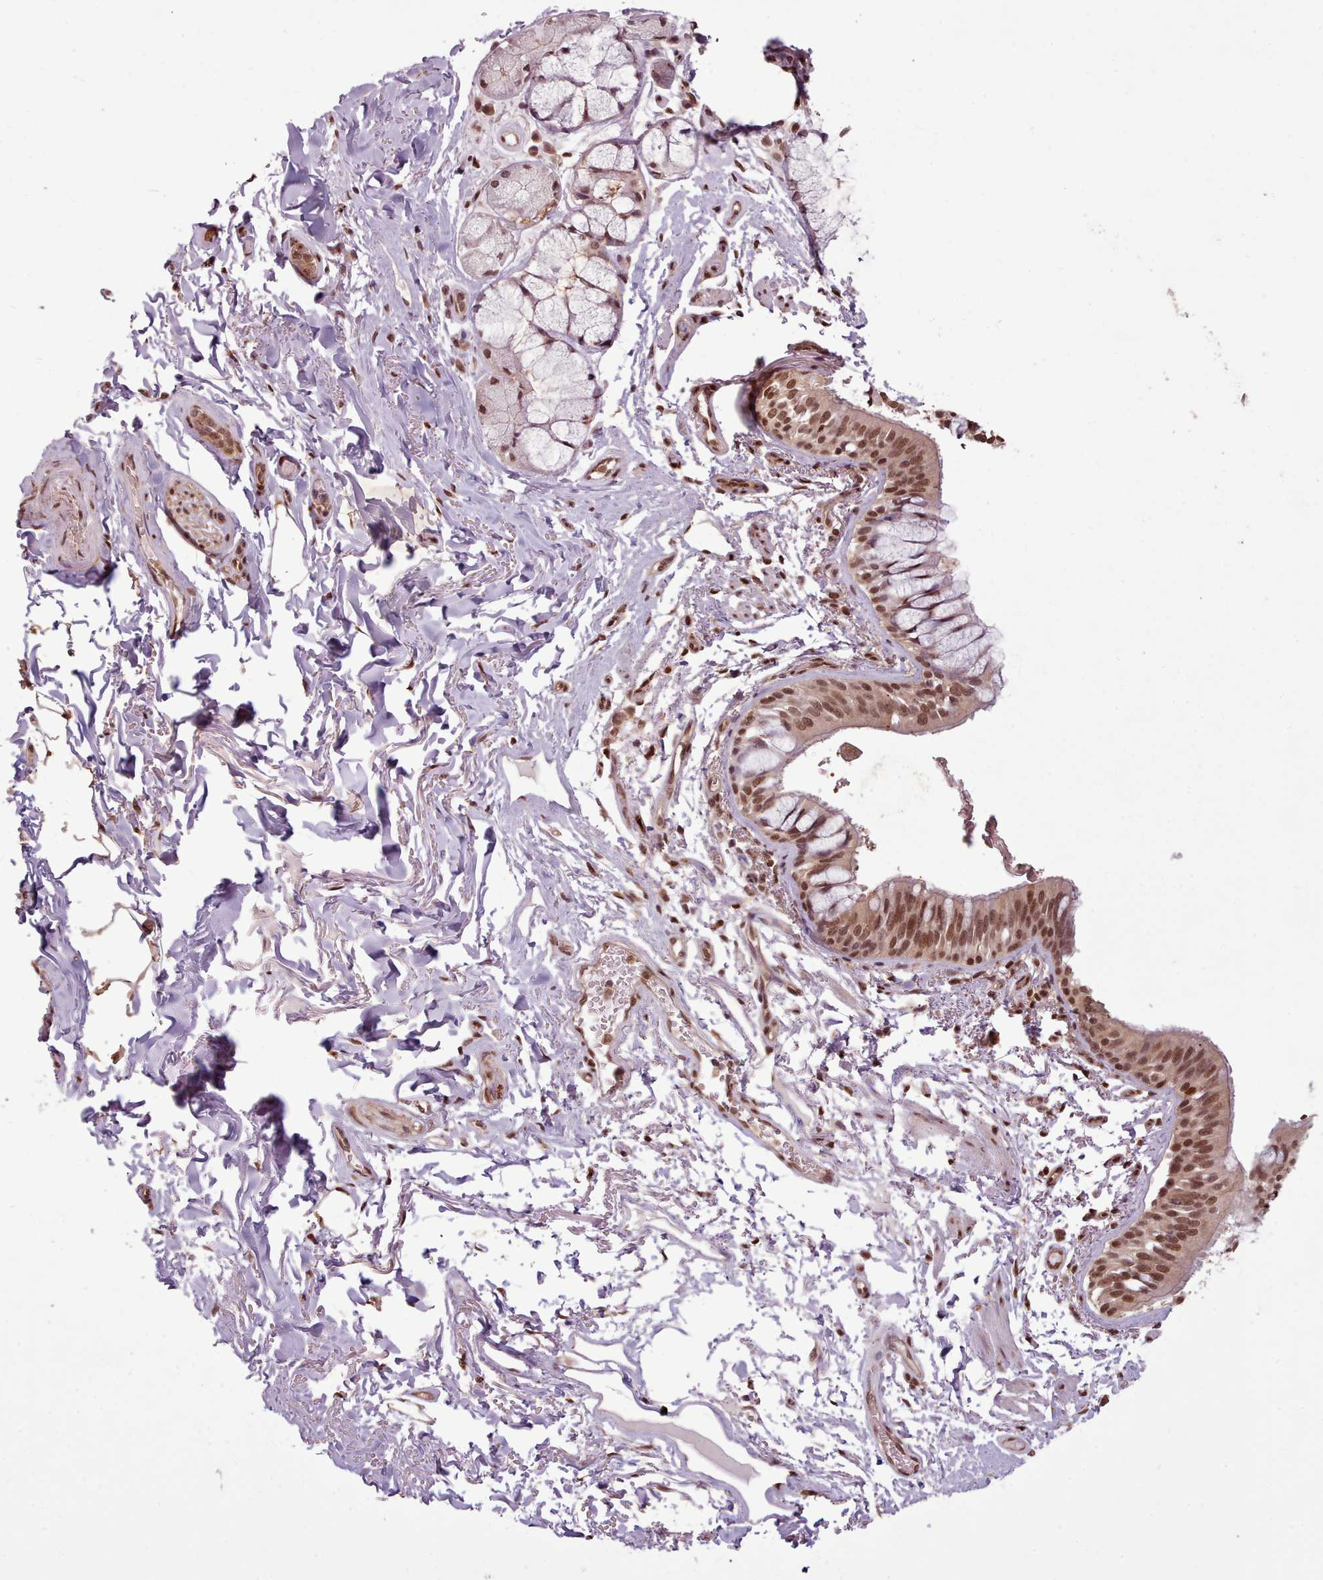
{"staining": {"intensity": "strong", "quantity": ">75%", "location": "nuclear"}, "tissue": "bronchus", "cell_type": "Respiratory epithelial cells", "image_type": "normal", "snomed": [{"axis": "morphology", "description": "Normal tissue, NOS"}, {"axis": "topography", "description": "Bronchus"}], "caption": "Immunohistochemical staining of benign human bronchus demonstrates >75% levels of strong nuclear protein expression in about >75% of respiratory epithelial cells. The staining was performed using DAB (3,3'-diaminobenzidine), with brown indicating positive protein expression. Nuclei are stained blue with hematoxylin.", "gene": "RPS27A", "patient": {"sex": "male", "age": 70}}